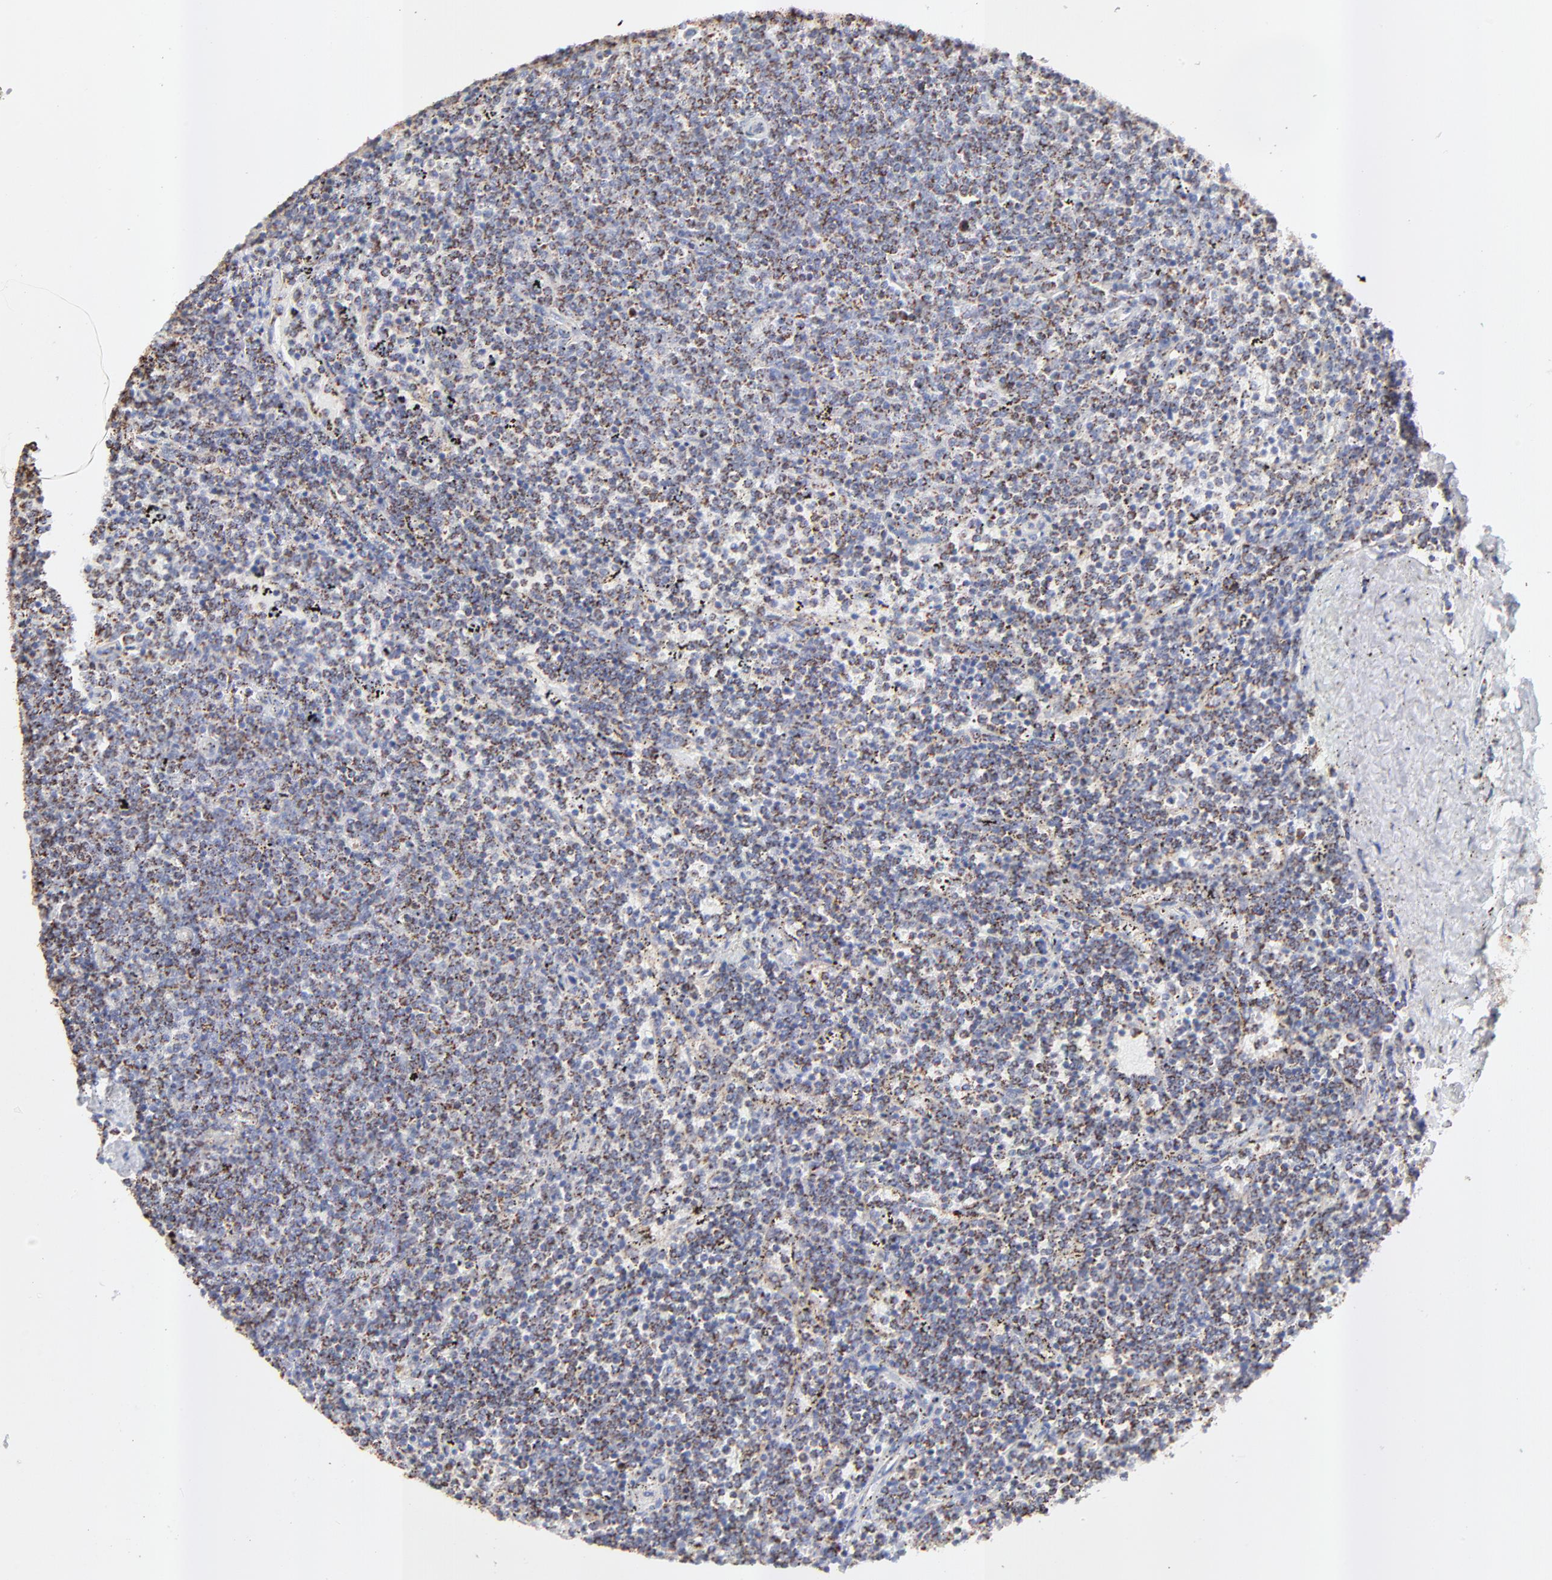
{"staining": {"intensity": "weak", "quantity": "25%-75%", "location": "cytoplasmic/membranous"}, "tissue": "lymphoma", "cell_type": "Tumor cells", "image_type": "cancer", "snomed": [{"axis": "morphology", "description": "Malignant lymphoma, non-Hodgkin's type, Low grade"}, {"axis": "topography", "description": "Spleen"}], "caption": "Immunohistochemical staining of human malignant lymphoma, non-Hodgkin's type (low-grade) reveals low levels of weak cytoplasmic/membranous expression in approximately 25%-75% of tumor cells.", "gene": "COX4I1", "patient": {"sex": "female", "age": 50}}